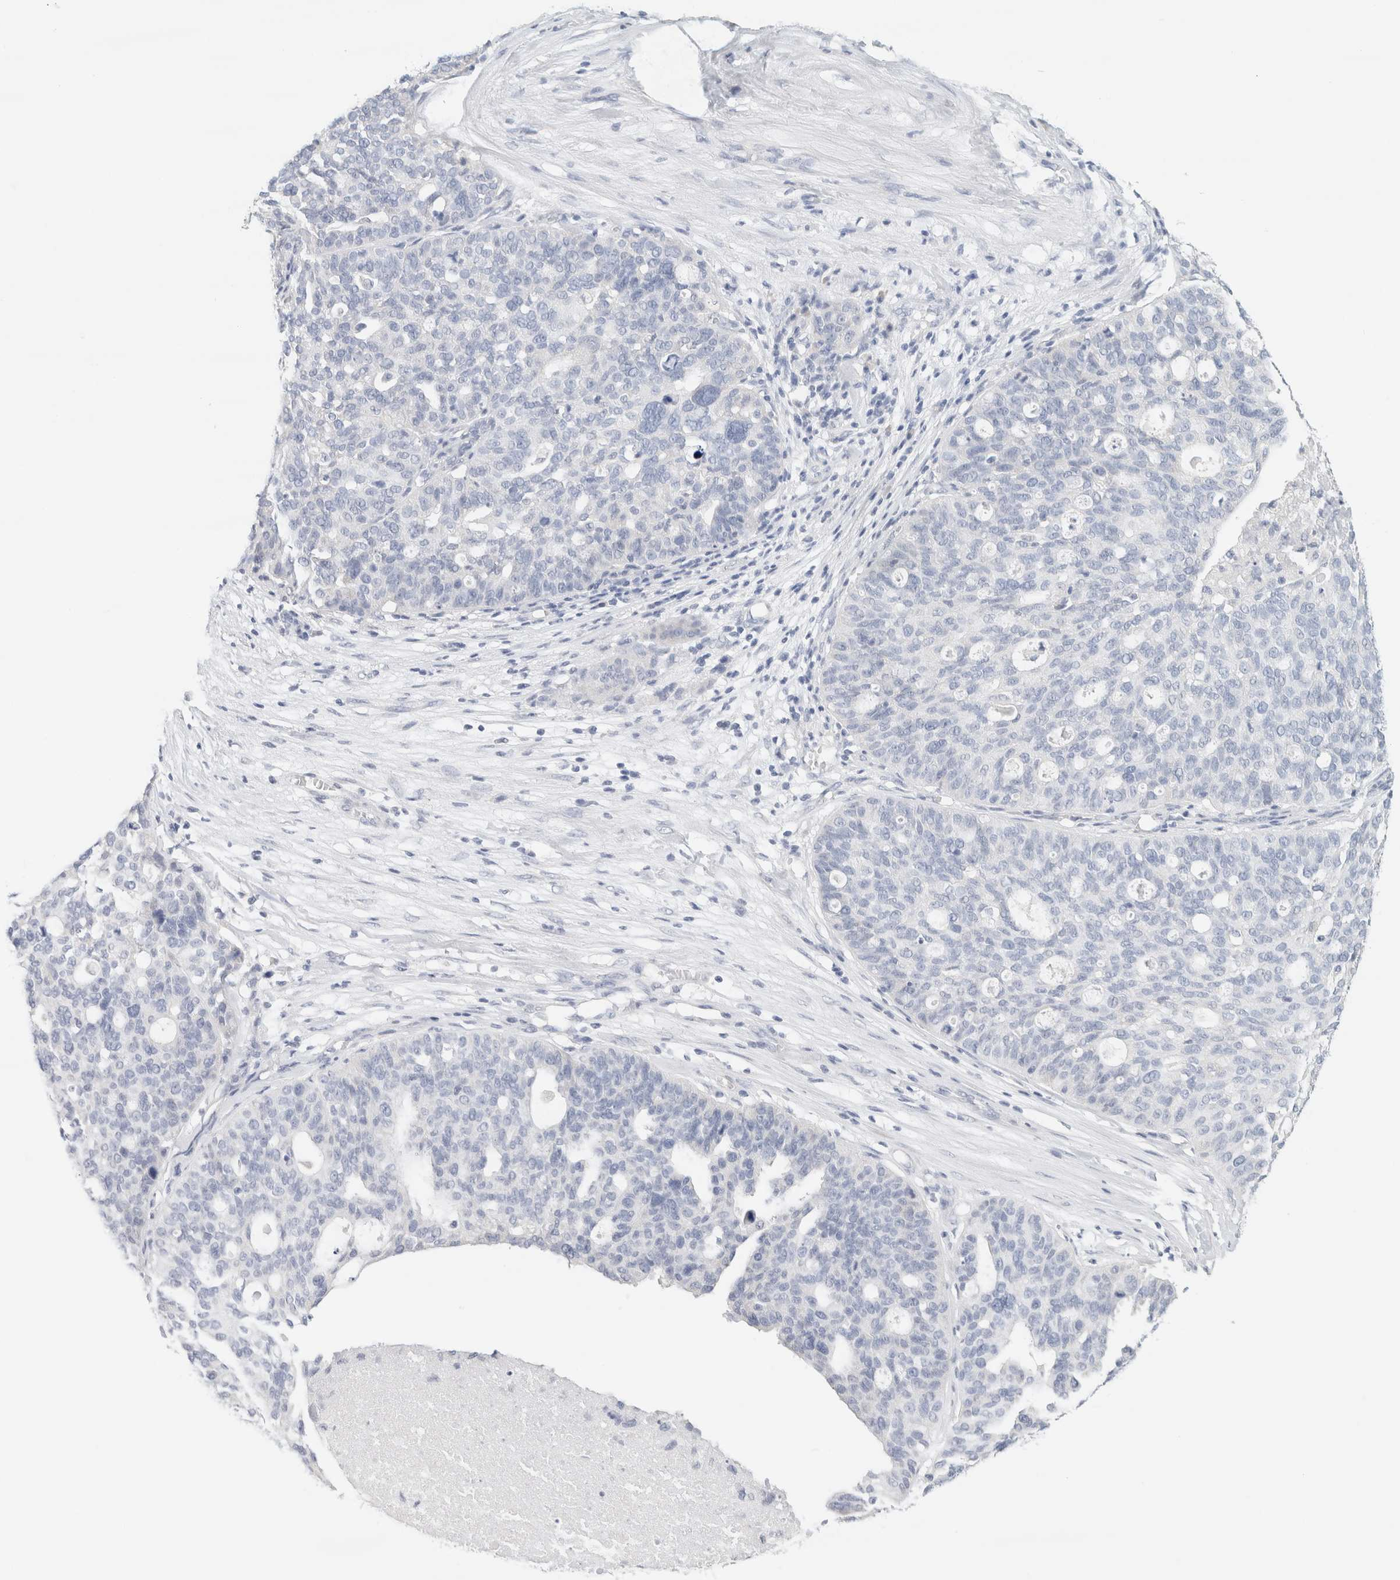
{"staining": {"intensity": "negative", "quantity": "none", "location": "none"}, "tissue": "ovarian cancer", "cell_type": "Tumor cells", "image_type": "cancer", "snomed": [{"axis": "morphology", "description": "Cystadenocarcinoma, serous, NOS"}, {"axis": "topography", "description": "Ovary"}], "caption": "A high-resolution histopathology image shows immunohistochemistry staining of ovarian cancer, which displays no significant expression in tumor cells.", "gene": "NEFM", "patient": {"sex": "female", "age": 59}}